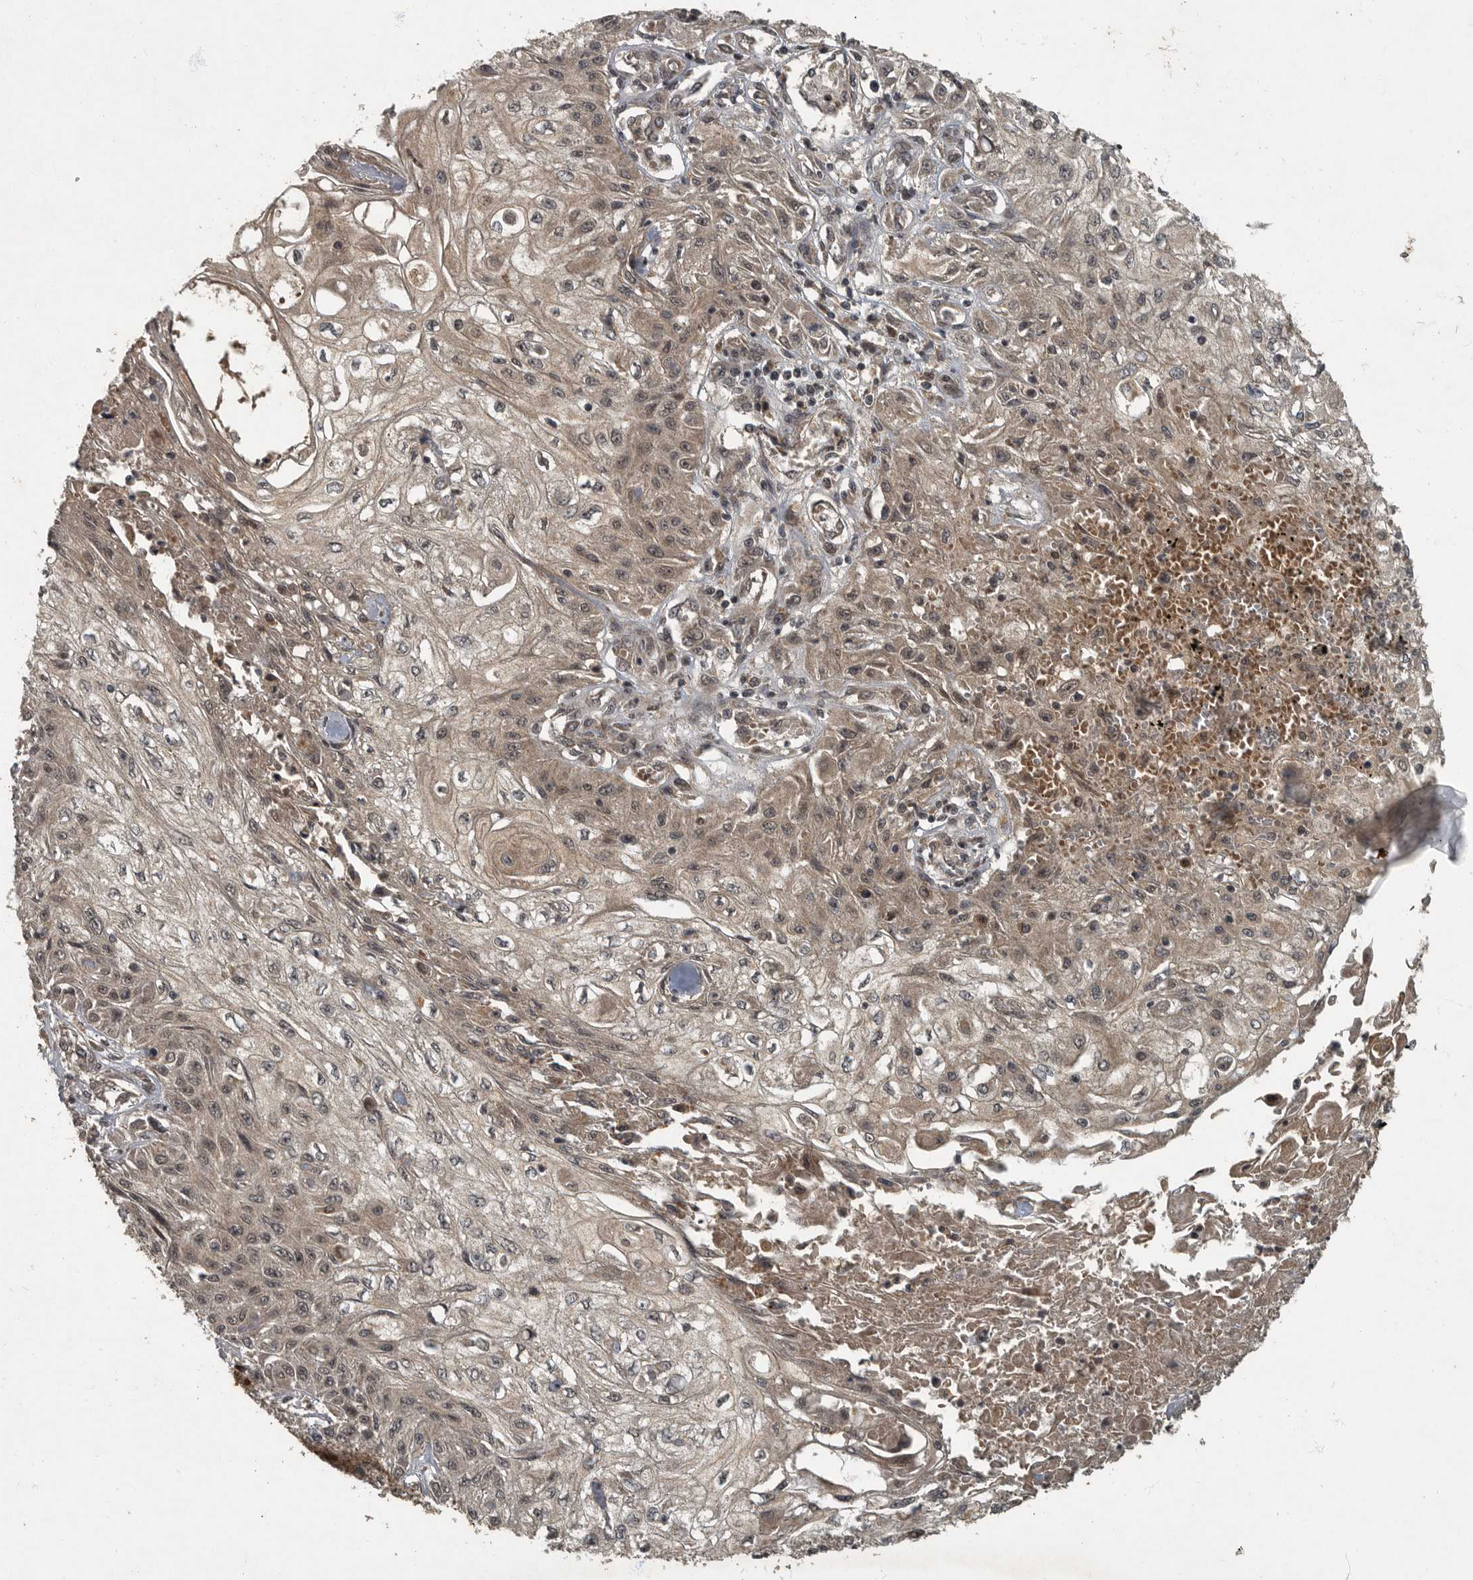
{"staining": {"intensity": "weak", "quantity": "25%-75%", "location": "cytoplasmic/membranous"}, "tissue": "skin cancer", "cell_type": "Tumor cells", "image_type": "cancer", "snomed": [{"axis": "morphology", "description": "Squamous cell carcinoma, NOS"}, {"axis": "morphology", "description": "Squamous cell carcinoma, metastatic, NOS"}, {"axis": "topography", "description": "Skin"}, {"axis": "topography", "description": "Lymph node"}], "caption": "Immunohistochemical staining of skin cancer (metastatic squamous cell carcinoma) displays weak cytoplasmic/membranous protein staining in about 25%-75% of tumor cells.", "gene": "FOXO1", "patient": {"sex": "male", "age": 75}}